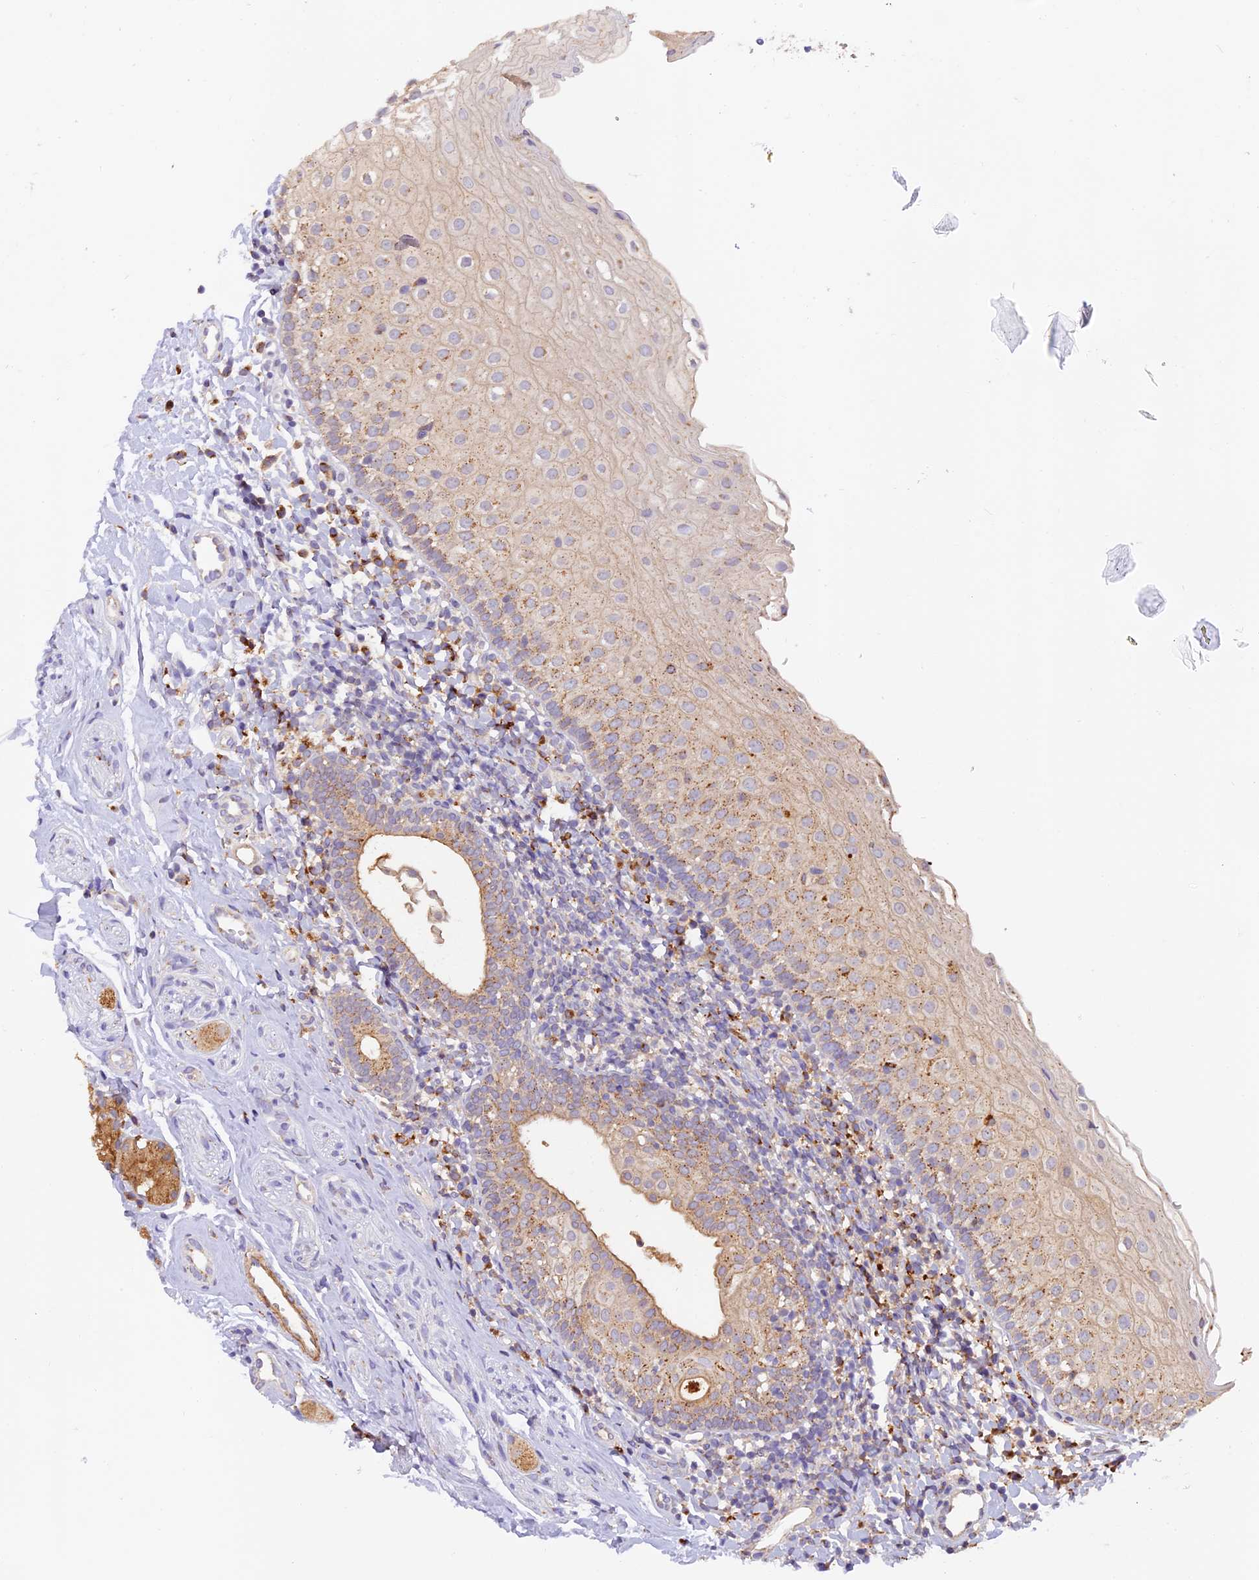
{"staining": {"intensity": "moderate", "quantity": "25%-75%", "location": "cytoplasmic/membranous"}, "tissue": "oral mucosa", "cell_type": "Squamous epithelial cells", "image_type": "normal", "snomed": [{"axis": "morphology", "description": "Normal tissue, NOS"}, {"axis": "topography", "description": "Oral tissue"}], "caption": "Immunohistochemistry (IHC) (DAB (3,3'-diaminobenzidine)) staining of benign human oral mucosa displays moderate cytoplasmic/membranous protein staining in about 25%-75% of squamous epithelial cells.", "gene": "COPE", "patient": {"sex": "male", "age": 46}}